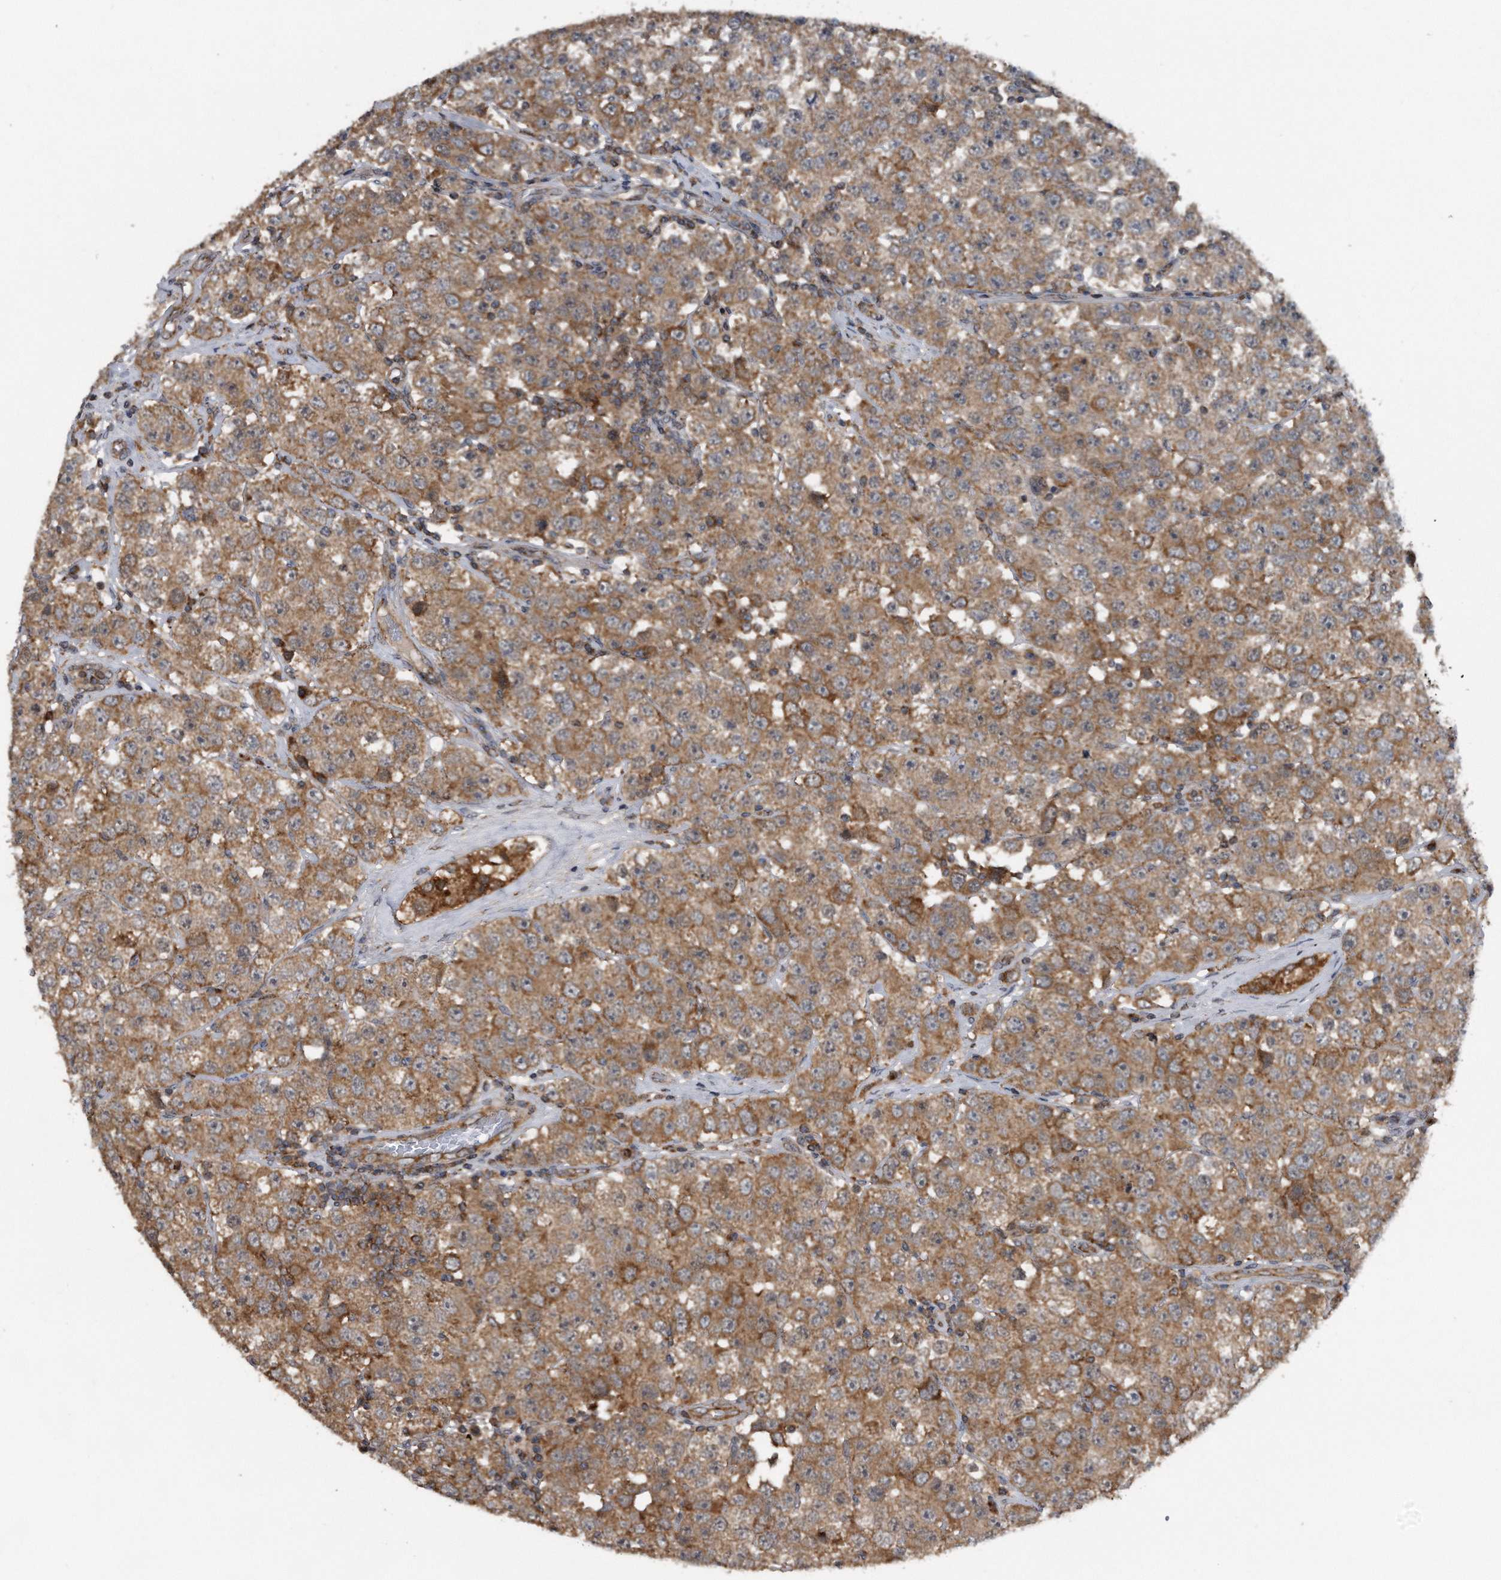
{"staining": {"intensity": "moderate", "quantity": ">75%", "location": "cytoplasmic/membranous"}, "tissue": "testis cancer", "cell_type": "Tumor cells", "image_type": "cancer", "snomed": [{"axis": "morphology", "description": "Seminoma, NOS"}, {"axis": "topography", "description": "Testis"}], "caption": "Immunohistochemical staining of human seminoma (testis) reveals moderate cytoplasmic/membranous protein positivity in about >75% of tumor cells.", "gene": "ALPK2", "patient": {"sex": "male", "age": 28}}